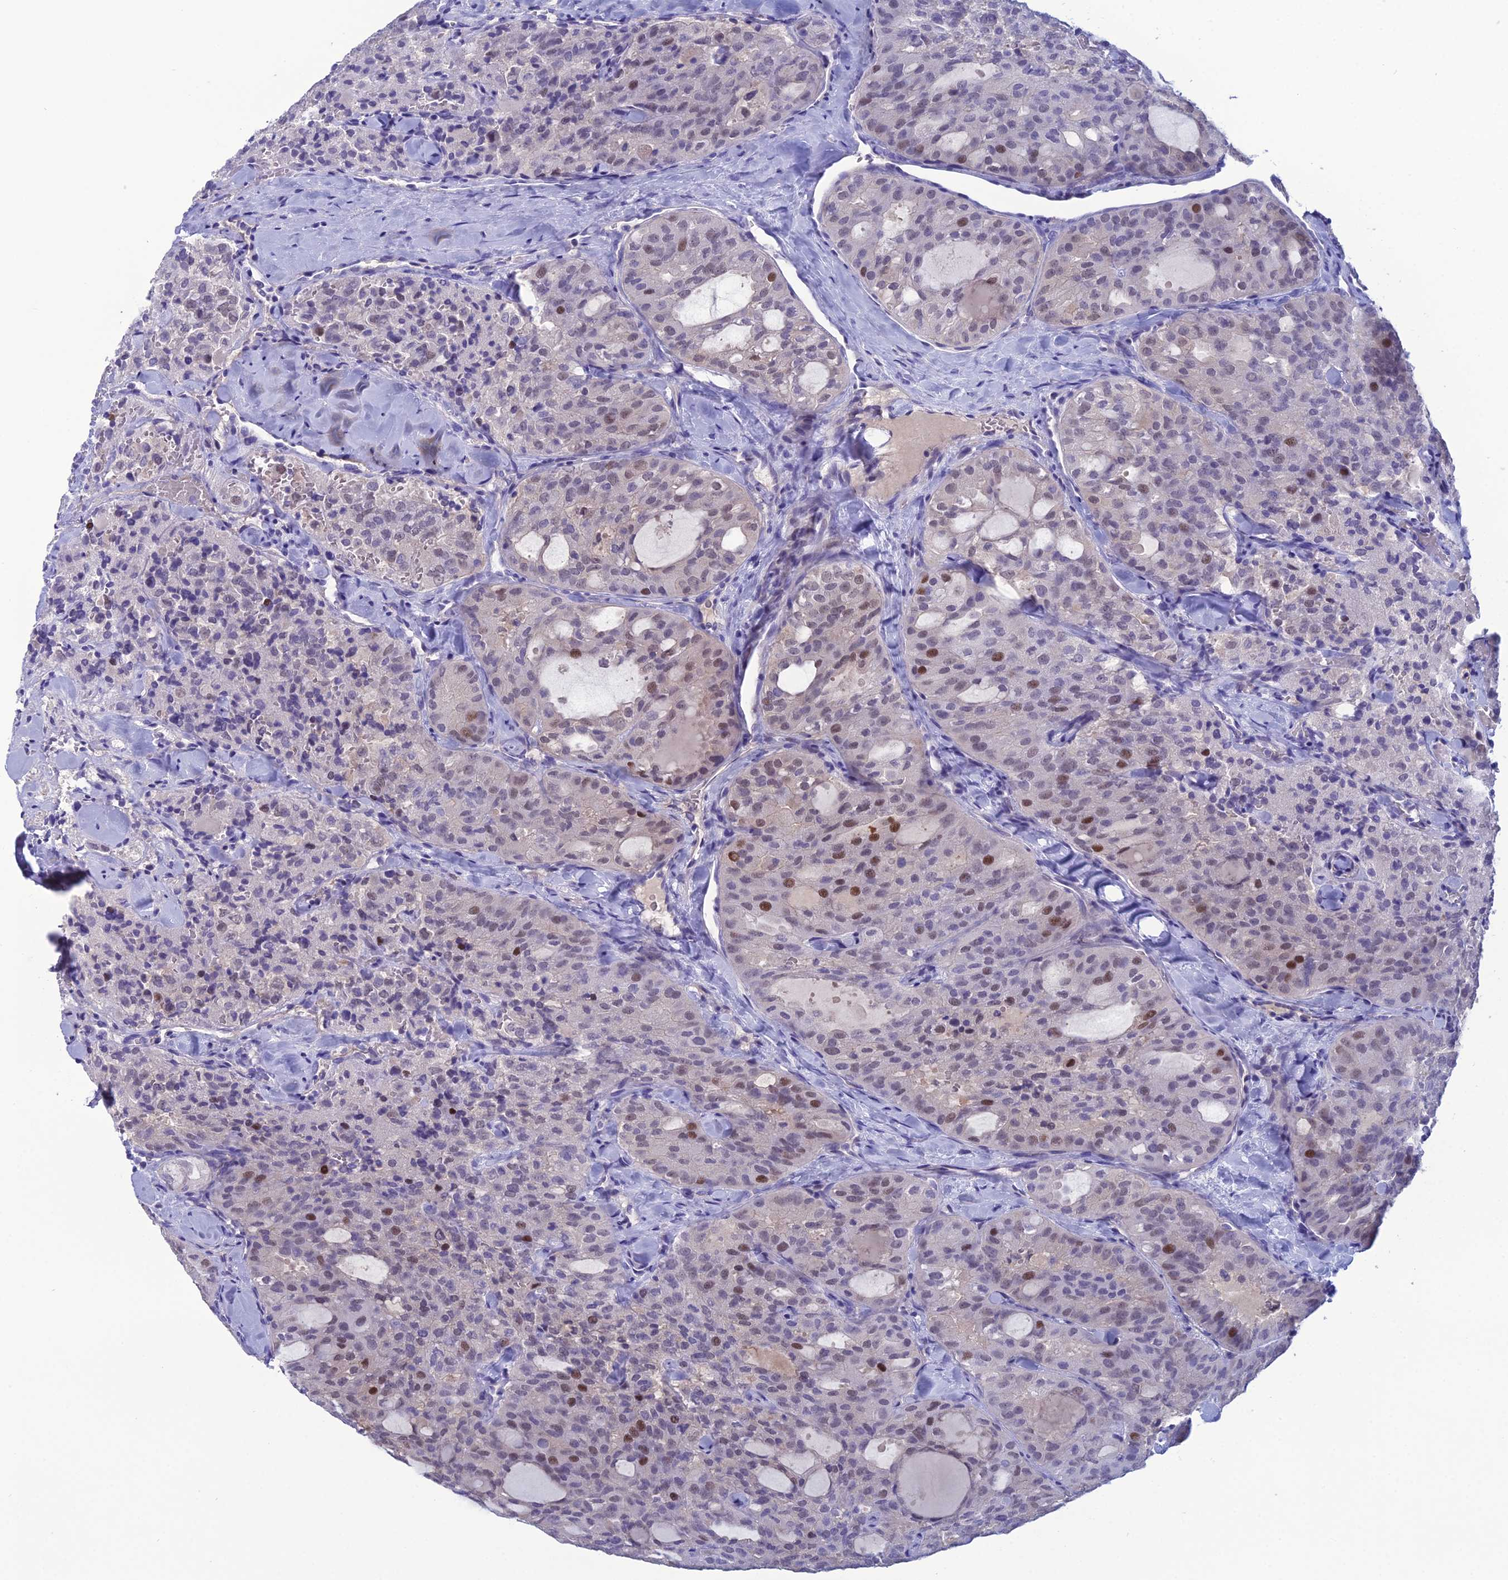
{"staining": {"intensity": "moderate", "quantity": "<25%", "location": "nuclear"}, "tissue": "thyroid cancer", "cell_type": "Tumor cells", "image_type": "cancer", "snomed": [{"axis": "morphology", "description": "Follicular adenoma carcinoma, NOS"}, {"axis": "topography", "description": "Thyroid gland"}], "caption": "Thyroid cancer stained for a protein (brown) exhibits moderate nuclear positive positivity in approximately <25% of tumor cells.", "gene": "CRB2", "patient": {"sex": "male", "age": 75}}